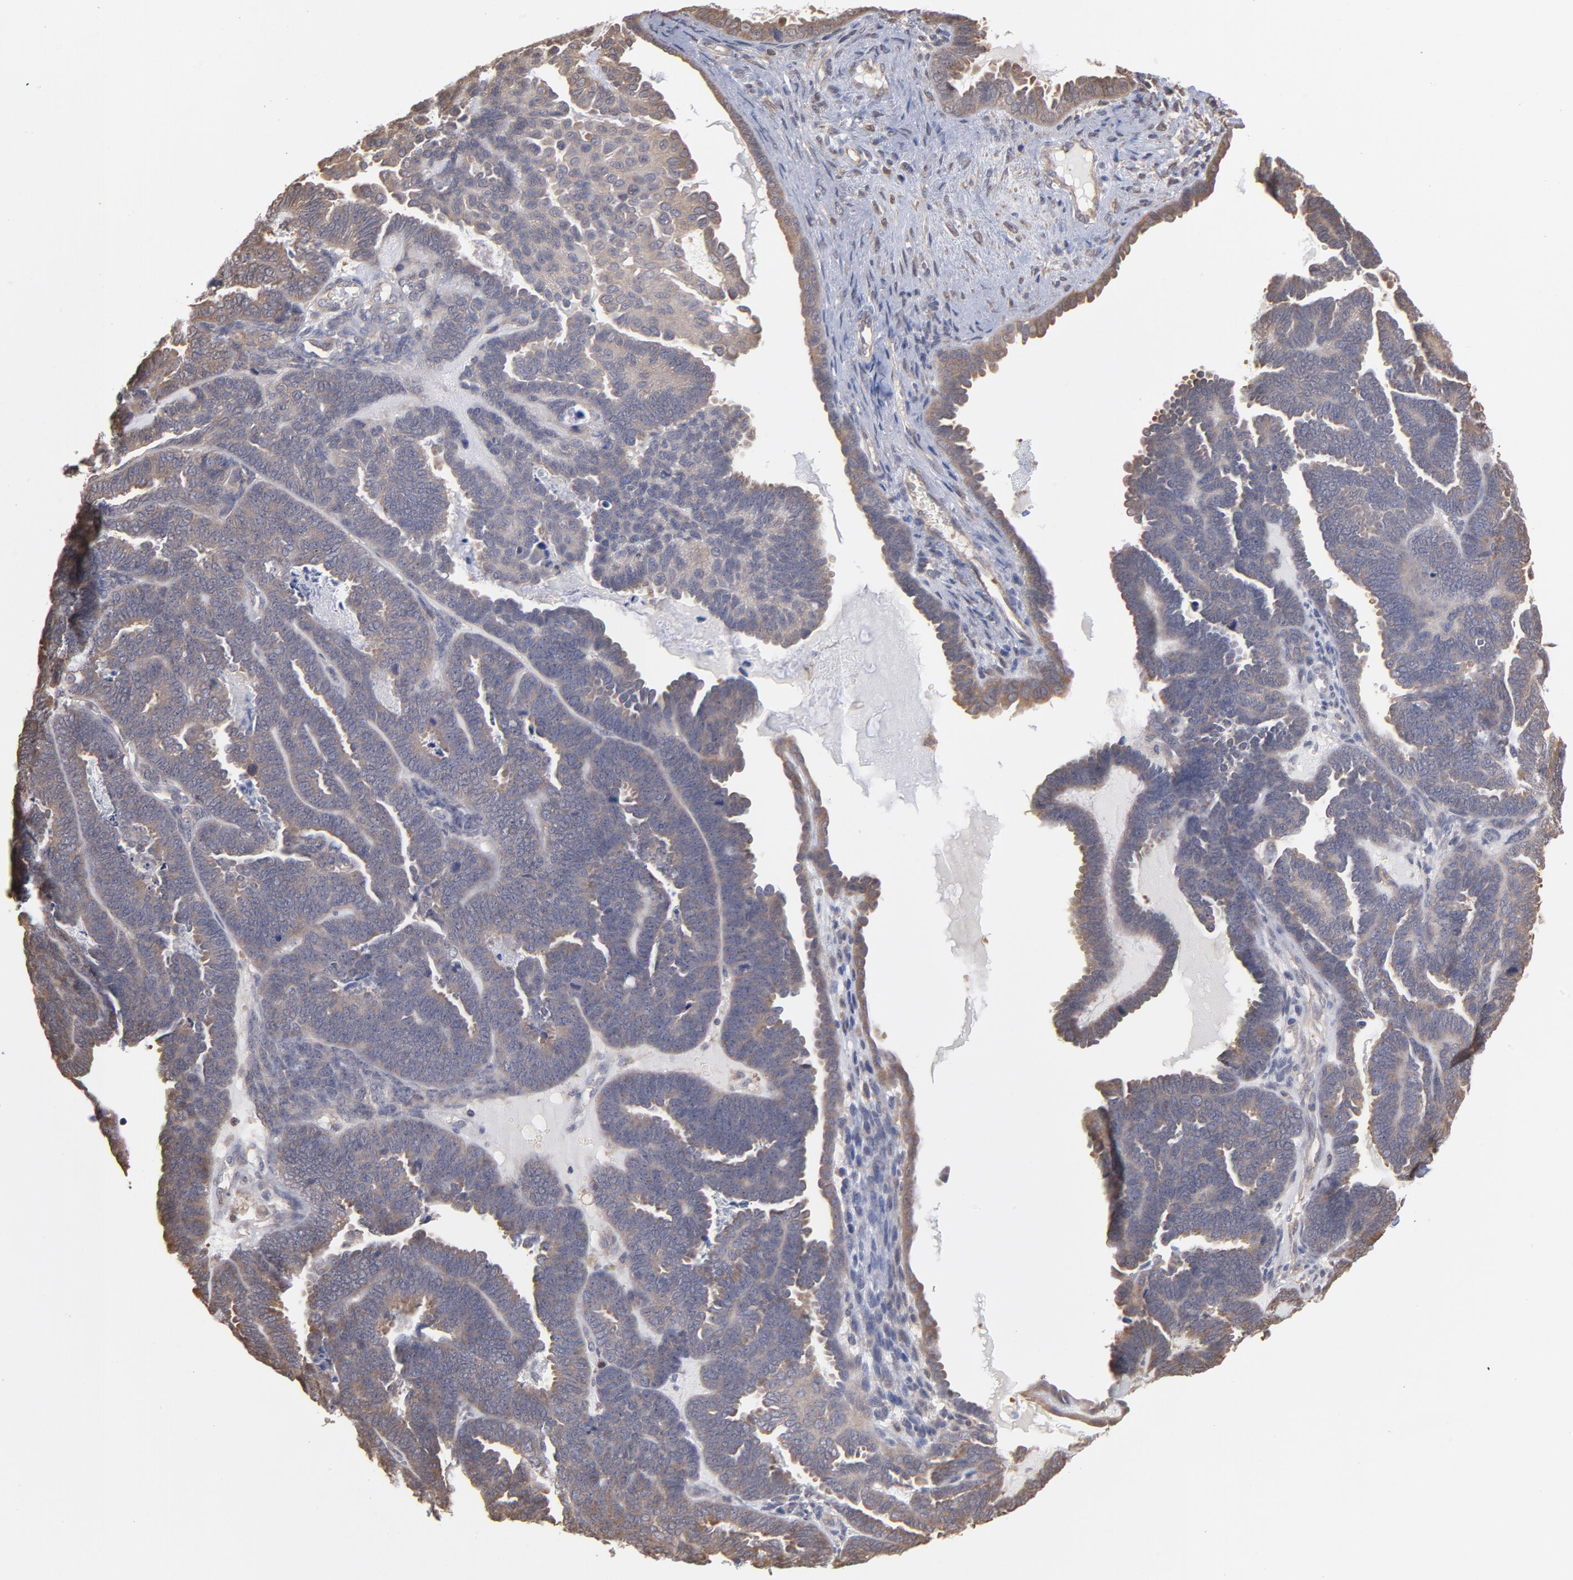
{"staining": {"intensity": "moderate", "quantity": "25%-75%", "location": "cytoplasmic/membranous"}, "tissue": "endometrial cancer", "cell_type": "Tumor cells", "image_type": "cancer", "snomed": [{"axis": "morphology", "description": "Neoplasm, malignant, NOS"}, {"axis": "topography", "description": "Endometrium"}], "caption": "The photomicrograph displays immunohistochemical staining of endometrial cancer. There is moderate cytoplasmic/membranous positivity is appreciated in about 25%-75% of tumor cells.", "gene": "MAP2K2", "patient": {"sex": "female", "age": 74}}